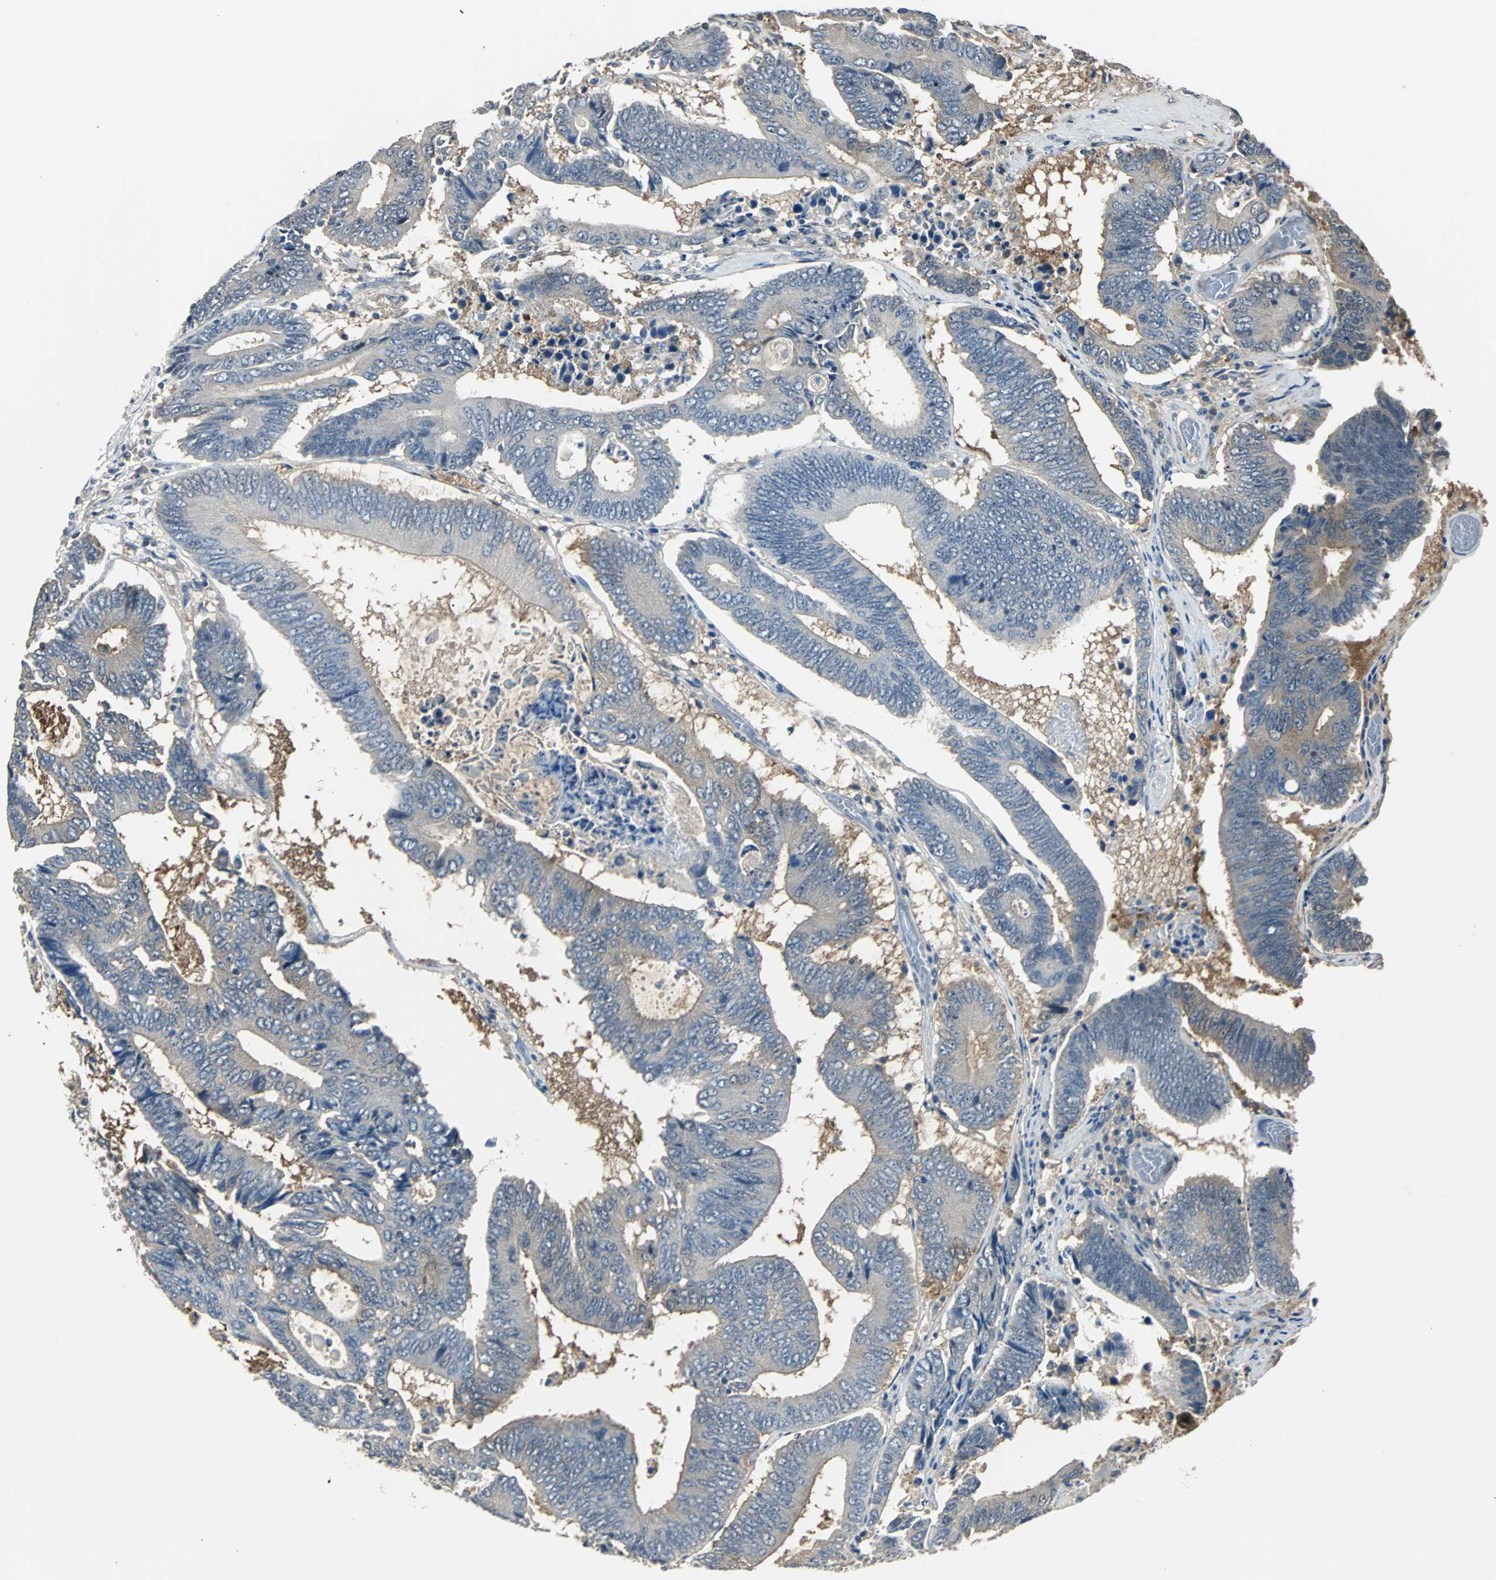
{"staining": {"intensity": "weak", "quantity": "25%-75%", "location": "cytoplasmic/membranous"}, "tissue": "colorectal cancer", "cell_type": "Tumor cells", "image_type": "cancer", "snomed": [{"axis": "morphology", "description": "Adenocarcinoma, NOS"}, {"axis": "topography", "description": "Colon"}], "caption": "Protein analysis of adenocarcinoma (colorectal) tissue demonstrates weak cytoplasmic/membranous expression in about 25%-75% of tumor cells.", "gene": "ABHD2", "patient": {"sex": "female", "age": 78}}